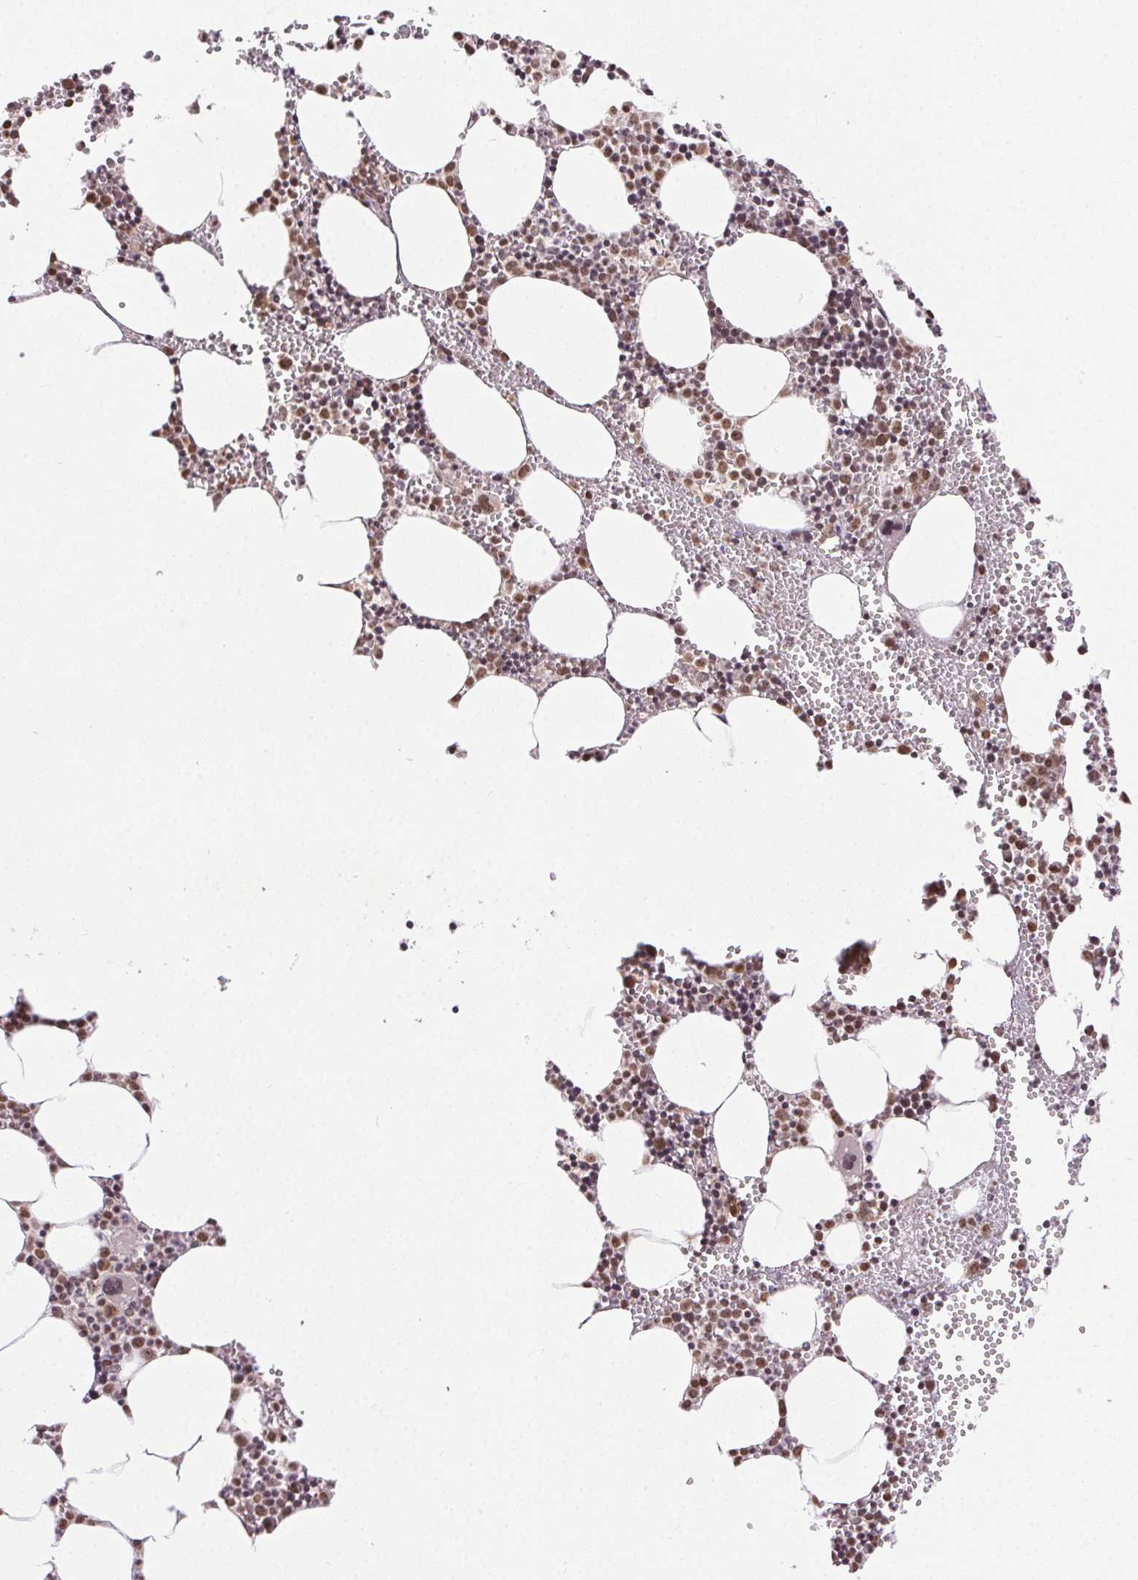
{"staining": {"intensity": "moderate", "quantity": "25%-75%", "location": "nuclear"}, "tissue": "bone marrow", "cell_type": "Hematopoietic cells", "image_type": "normal", "snomed": [{"axis": "morphology", "description": "Normal tissue, NOS"}, {"axis": "topography", "description": "Bone marrow"}], "caption": "A brown stain shows moderate nuclear positivity of a protein in hematopoietic cells of unremarkable human bone marrow. (DAB (3,3'-diaminobenzidine) = brown stain, brightfield microscopy at high magnification).", "gene": "PIWIL4", "patient": {"sex": "male", "age": 89}}